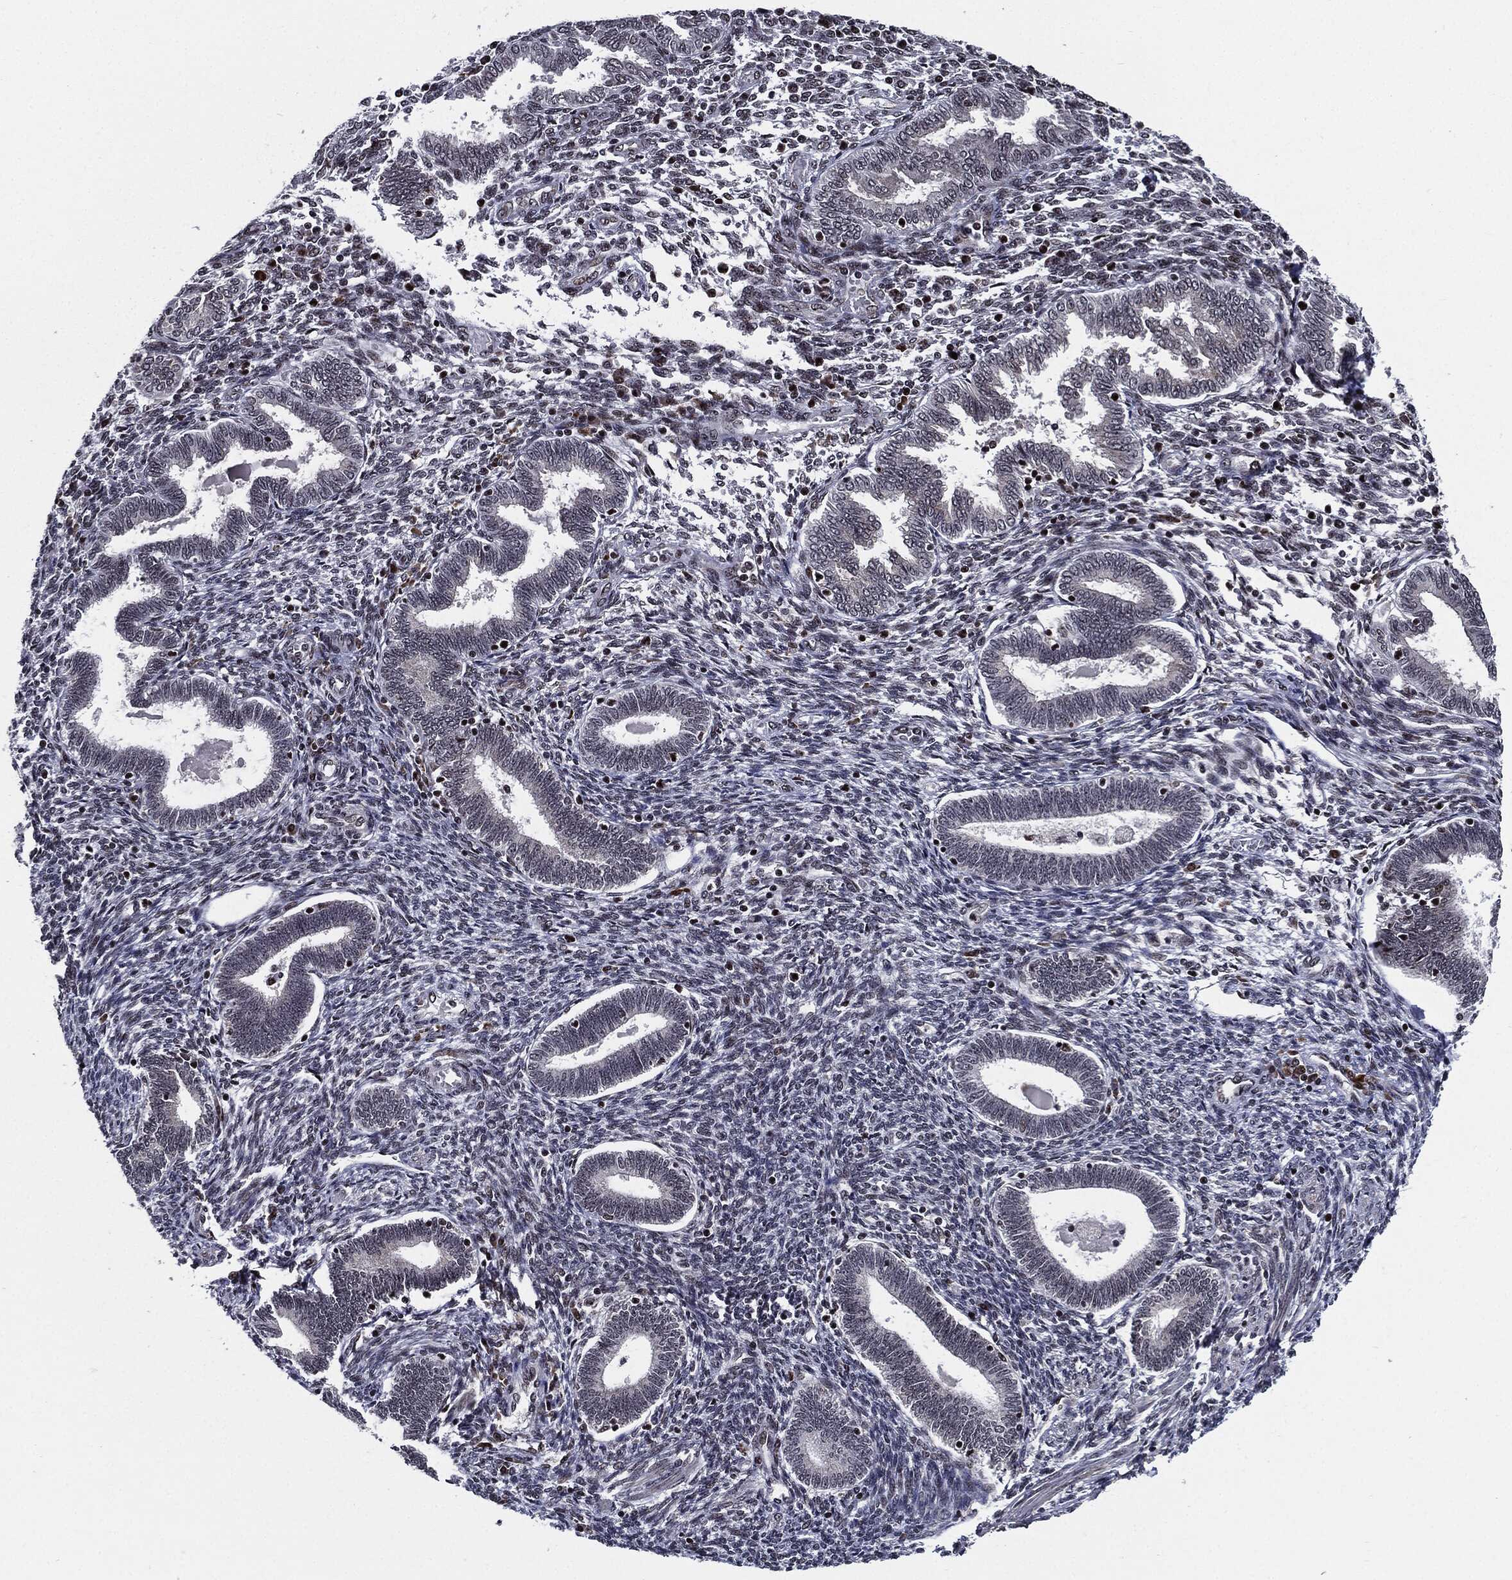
{"staining": {"intensity": "moderate", "quantity": "25%-75%", "location": "nuclear"}, "tissue": "endometrium", "cell_type": "Cells in endometrial stroma", "image_type": "normal", "snomed": [{"axis": "morphology", "description": "Normal tissue, NOS"}, {"axis": "topography", "description": "Endometrium"}], "caption": "Cells in endometrial stroma show medium levels of moderate nuclear staining in approximately 25%-75% of cells in unremarkable endometrium.", "gene": "ZFP91", "patient": {"sex": "female", "age": 42}}